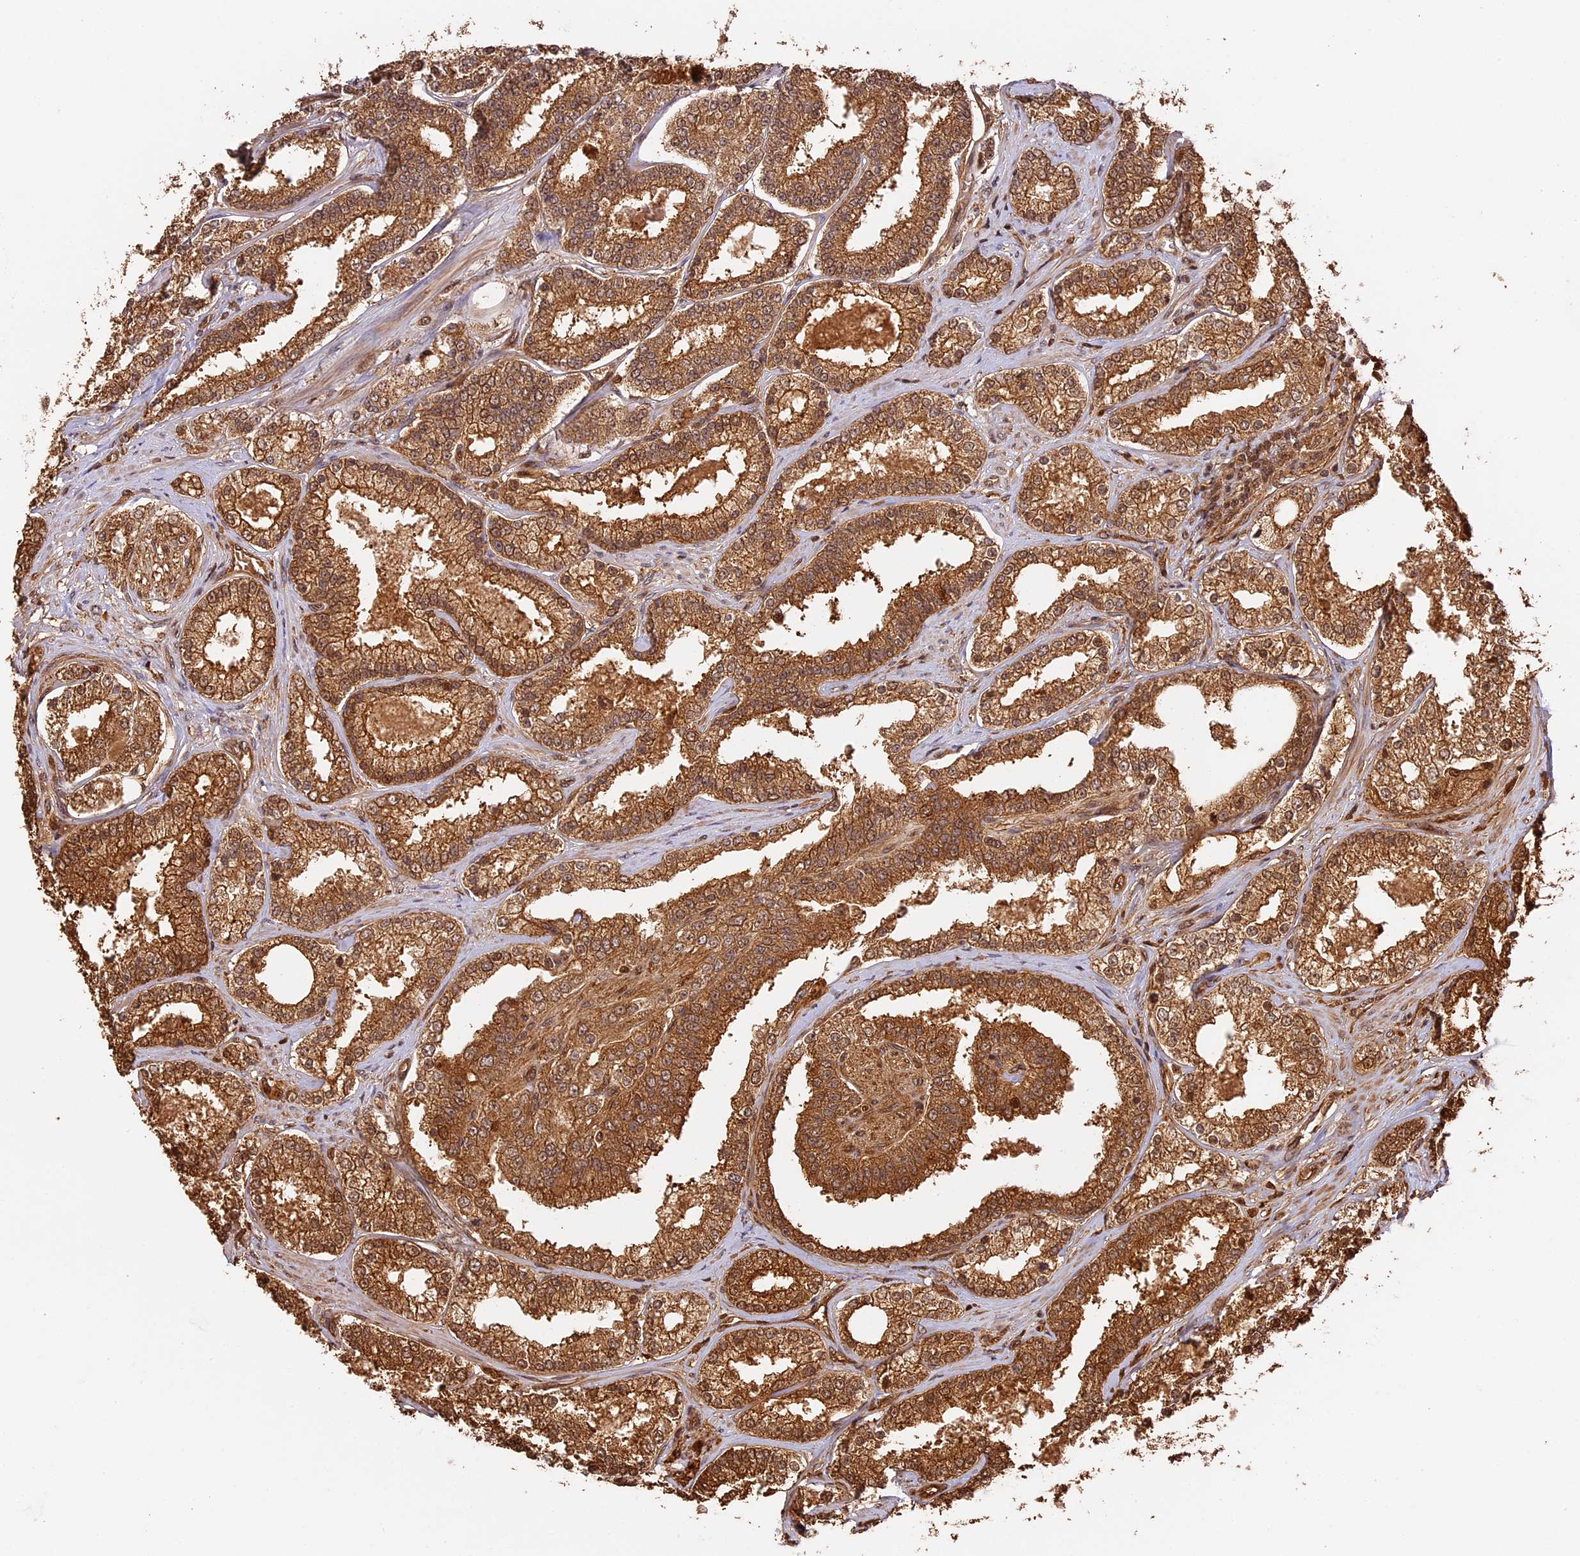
{"staining": {"intensity": "moderate", "quantity": ">75%", "location": "cytoplasmic/membranous"}, "tissue": "prostate cancer", "cell_type": "Tumor cells", "image_type": "cancer", "snomed": [{"axis": "morphology", "description": "Normal tissue, NOS"}, {"axis": "morphology", "description": "Adenocarcinoma, High grade"}, {"axis": "topography", "description": "Prostate"}], "caption": "This is an image of immunohistochemistry (IHC) staining of prostate adenocarcinoma (high-grade), which shows moderate staining in the cytoplasmic/membranous of tumor cells.", "gene": "PPP1R37", "patient": {"sex": "male", "age": 83}}